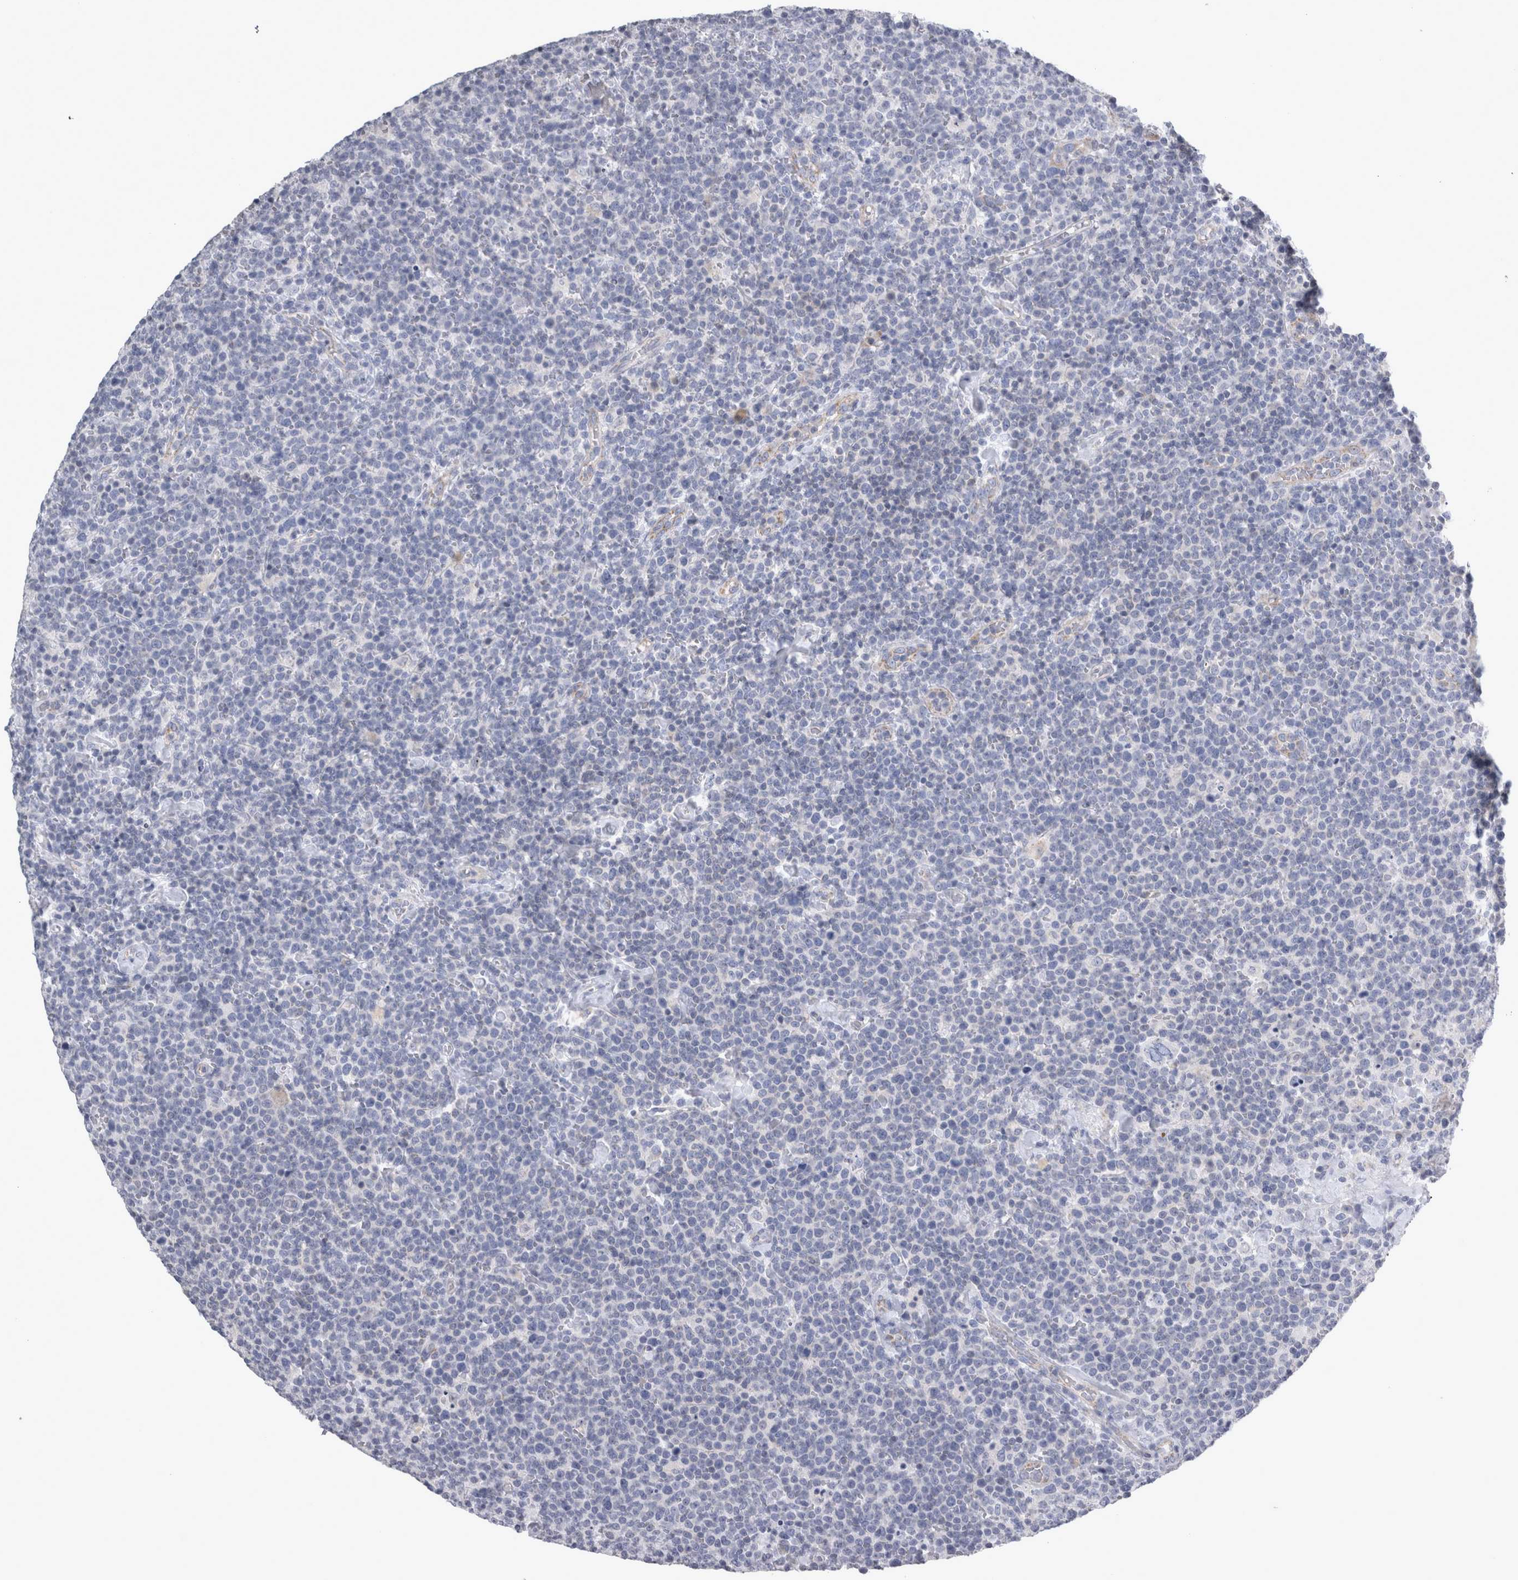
{"staining": {"intensity": "negative", "quantity": "none", "location": "none"}, "tissue": "lymphoma", "cell_type": "Tumor cells", "image_type": "cancer", "snomed": [{"axis": "morphology", "description": "Malignant lymphoma, non-Hodgkin's type, High grade"}, {"axis": "topography", "description": "Lymph node"}], "caption": "Immunohistochemistry micrograph of neoplastic tissue: human high-grade malignant lymphoma, non-Hodgkin's type stained with DAB demonstrates no significant protein expression in tumor cells.", "gene": "TCAP", "patient": {"sex": "male", "age": 61}}